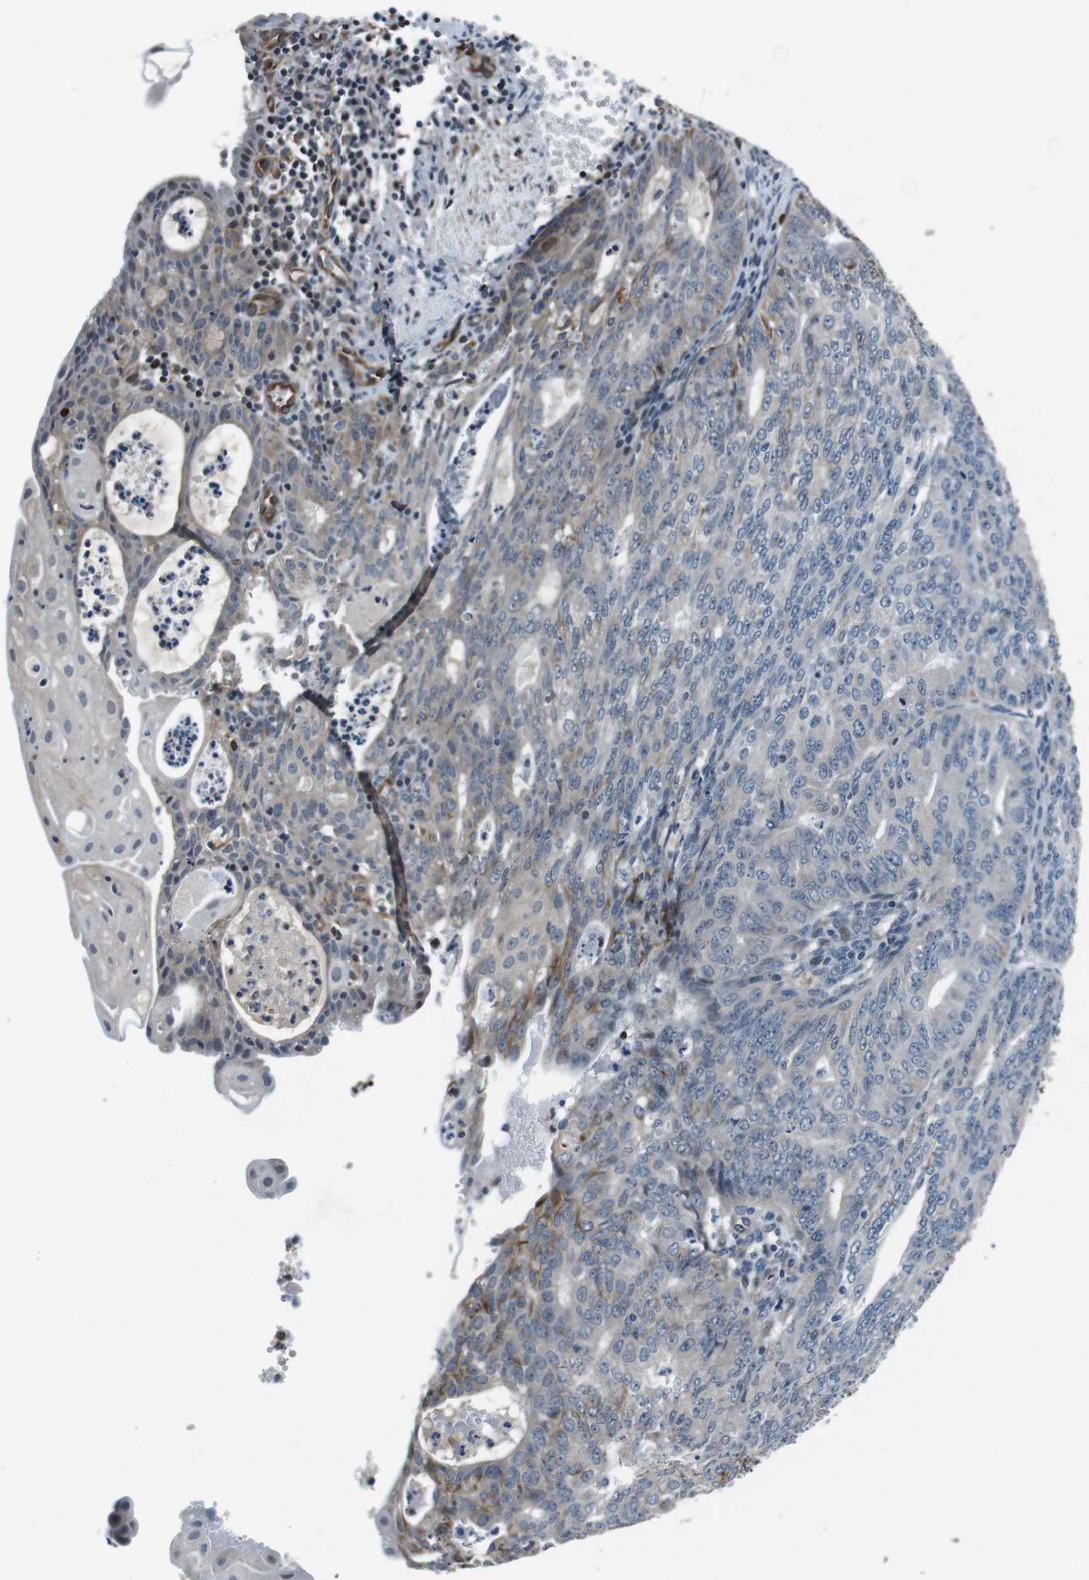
{"staining": {"intensity": "moderate", "quantity": "<25%", "location": "cytoplasmic/membranous"}, "tissue": "endometrial cancer", "cell_type": "Tumor cells", "image_type": "cancer", "snomed": [{"axis": "morphology", "description": "Adenocarcinoma, NOS"}, {"axis": "topography", "description": "Endometrium"}], "caption": "High-power microscopy captured an immunohistochemistry histopathology image of adenocarcinoma (endometrial), revealing moderate cytoplasmic/membranous staining in about <25% of tumor cells.", "gene": "LRRC49", "patient": {"sex": "female", "age": 32}}